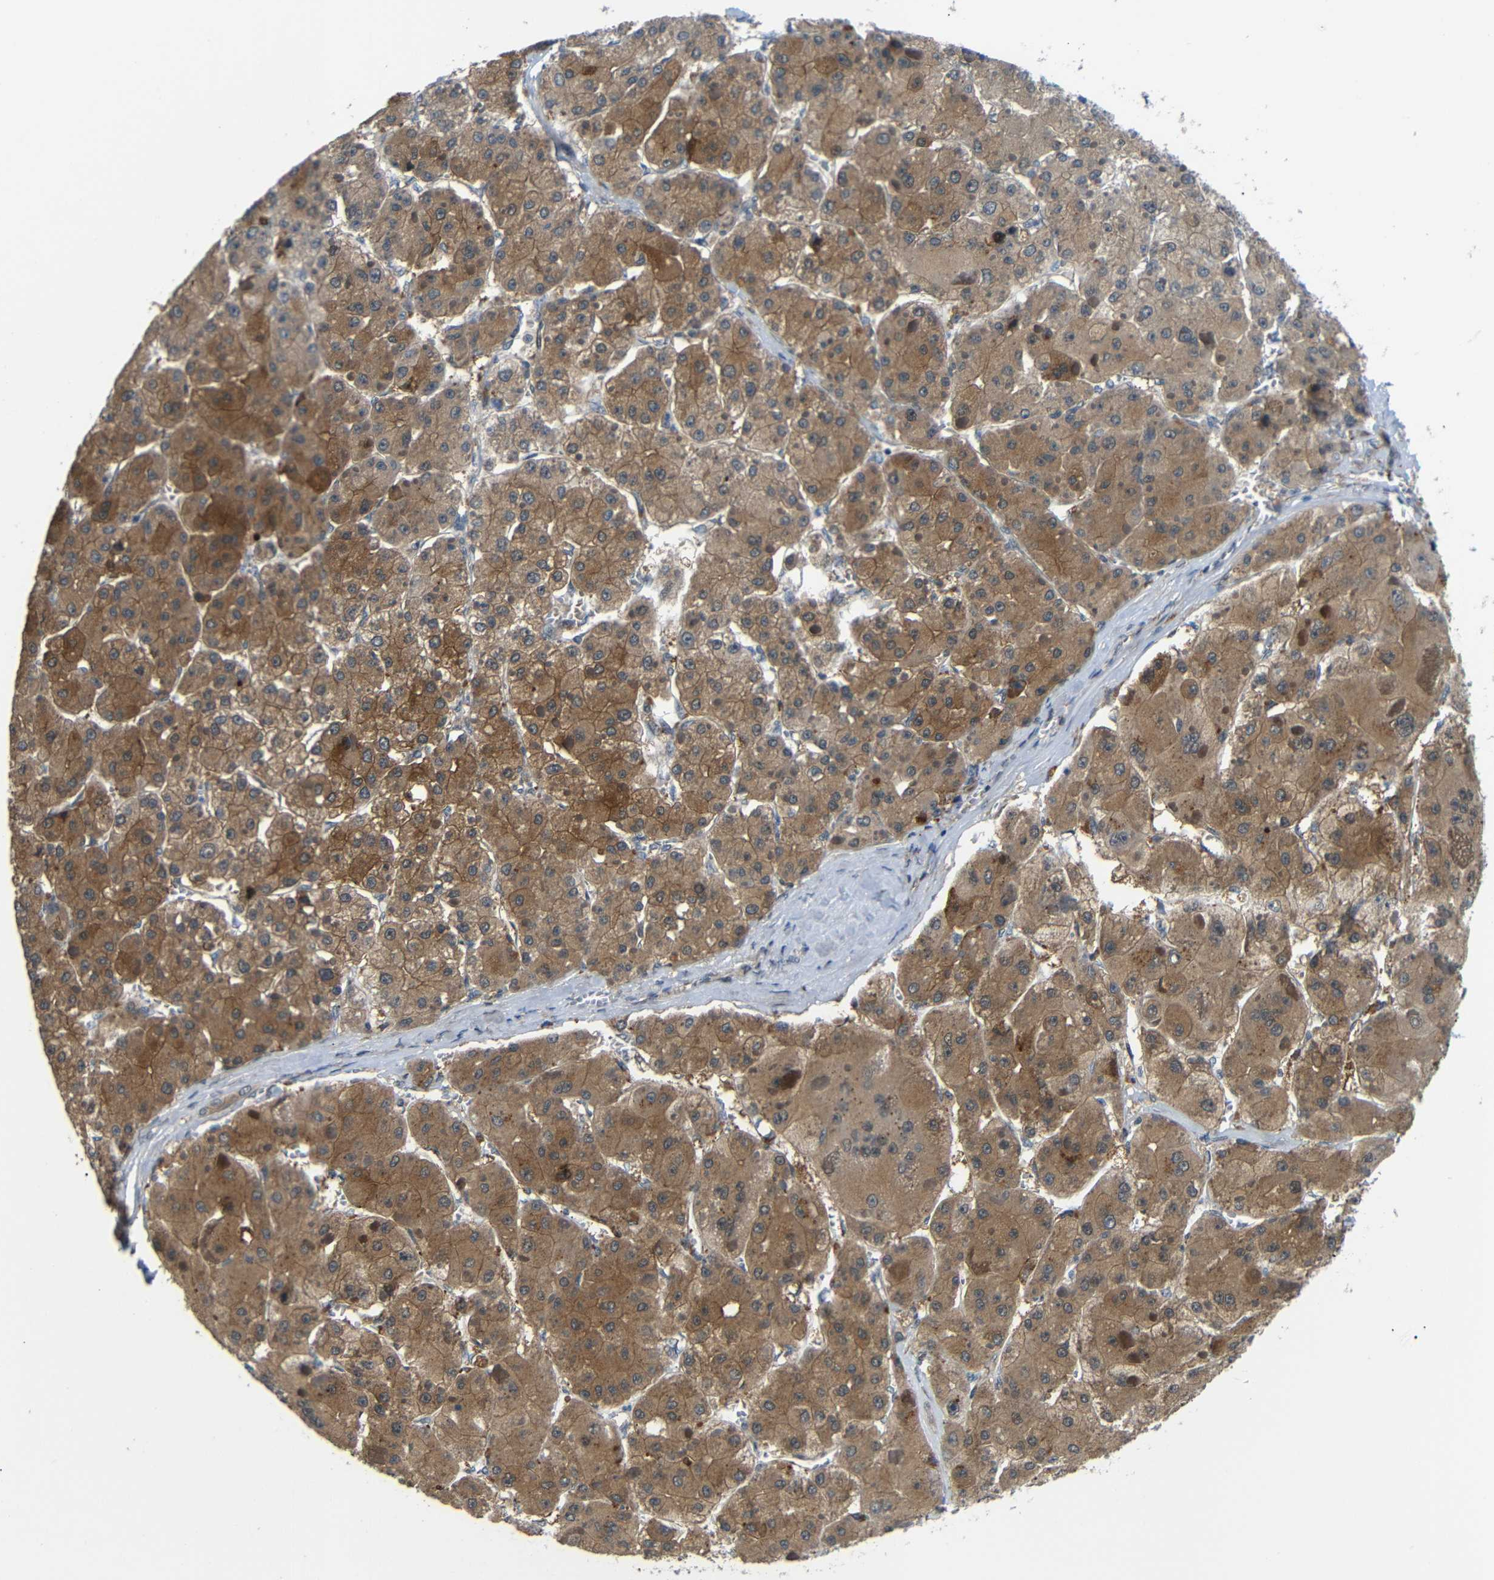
{"staining": {"intensity": "moderate", "quantity": ">75%", "location": "cytoplasmic/membranous"}, "tissue": "liver cancer", "cell_type": "Tumor cells", "image_type": "cancer", "snomed": [{"axis": "morphology", "description": "Carcinoma, Hepatocellular, NOS"}, {"axis": "topography", "description": "Liver"}], "caption": "IHC (DAB (3,3'-diaminobenzidine)) staining of human liver hepatocellular carcinoma displays moderate cytoplasmic/membranous protein expression in approximately >75% of tumor cells.", "gene": "SYDE1", "patient": {"sex": "female", "age": 73}}